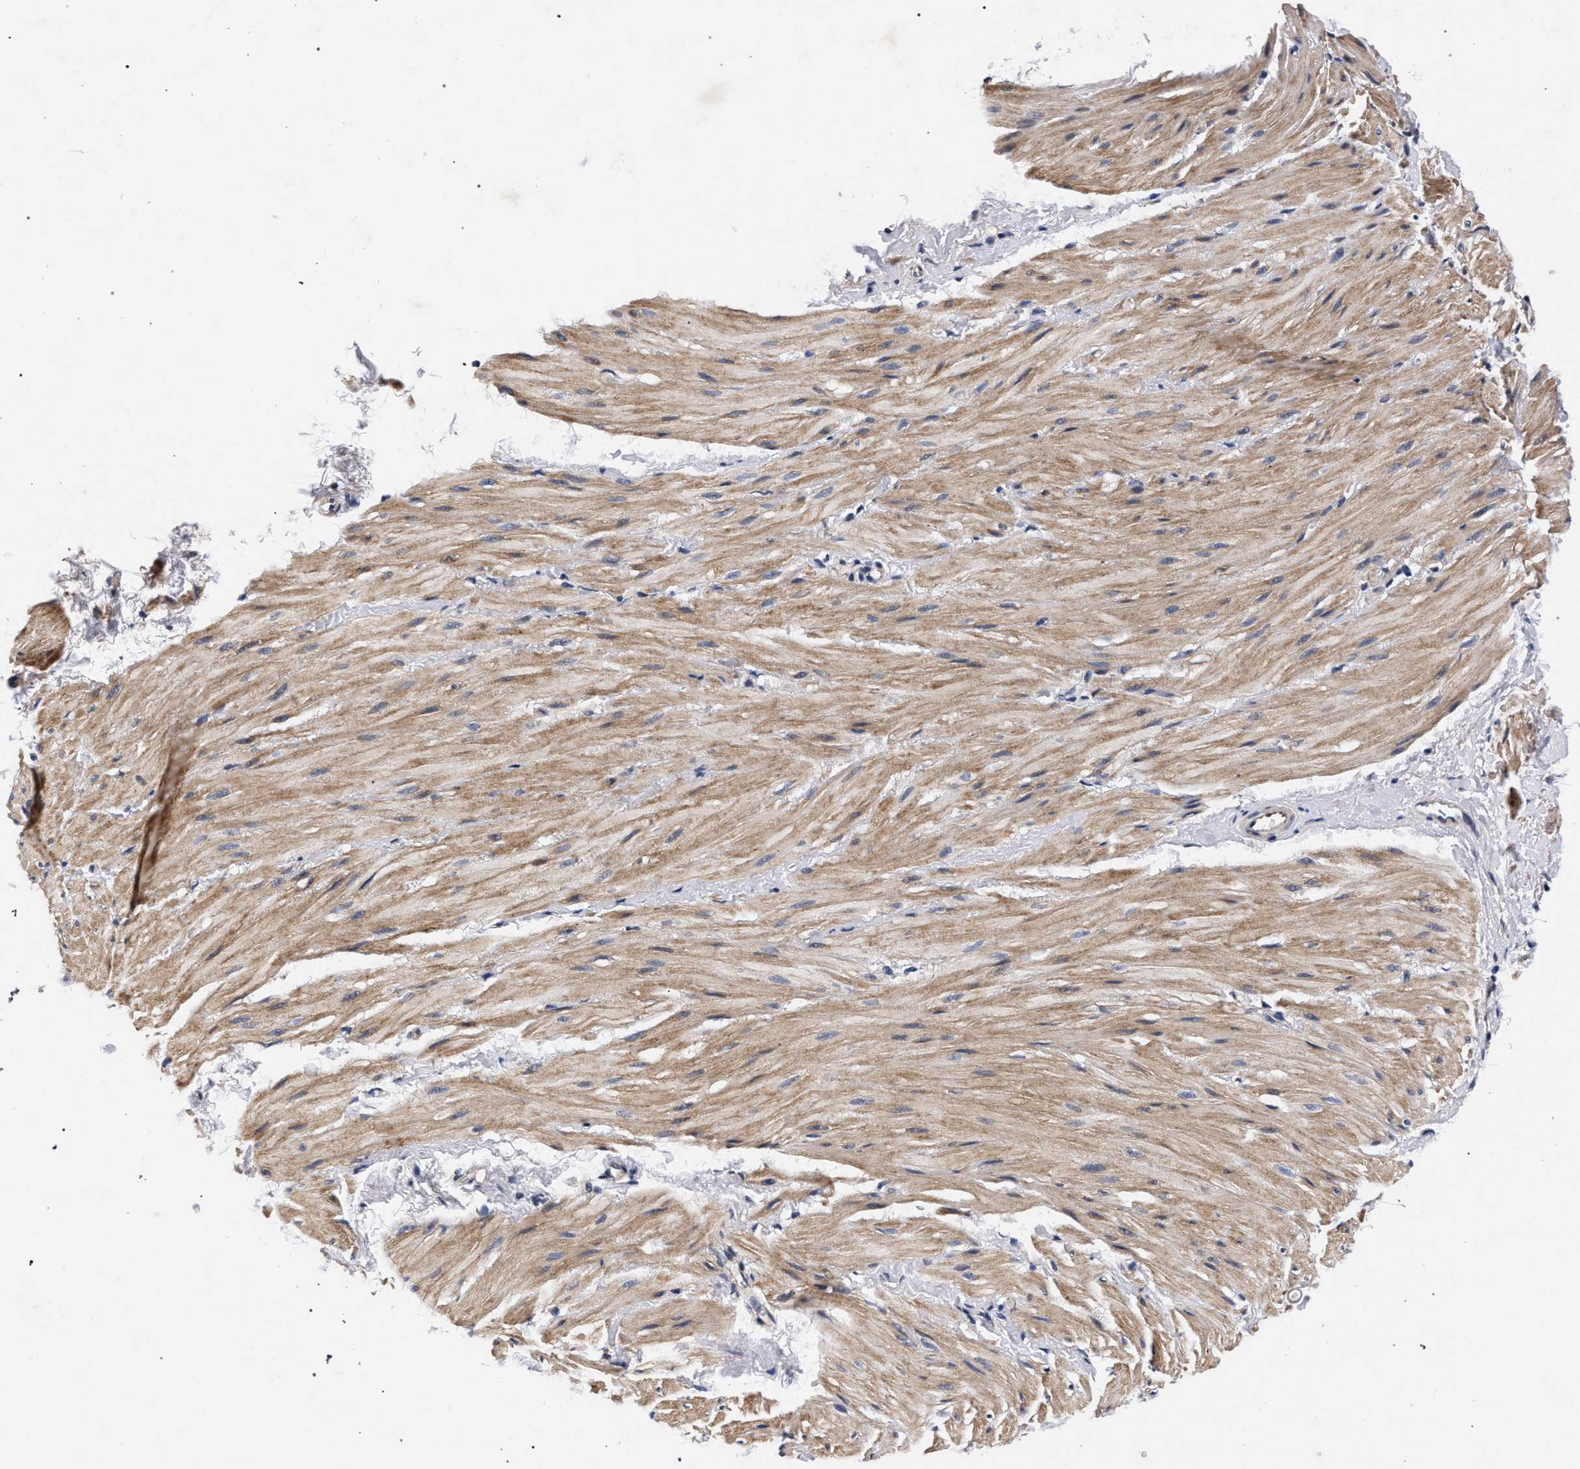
{"staining": {"intensity": "moderate", "quantity": "<25%", "location": "cytoplasmic/membranous"}, "tissue": "smooth muscle", "cell_type": "Smooth muscle cells", "image_type": "normal", "snomed": [{"axis": "morphology", "description": "Normal tissue, NOS"}, {"axis": "topography", "description": "Smooth muscle"}], "caption": "A brown stain labels moderate cytoplasmic/membranous staining of a protein in smooth muscle cells of benign smooth muscle. (DAB (3,3'-diaminobenzidine) = brown stain, brightfield microscopy at high magnification).", "gene": "CFAP95", "patient": {"sex": "male", "age": 16}}